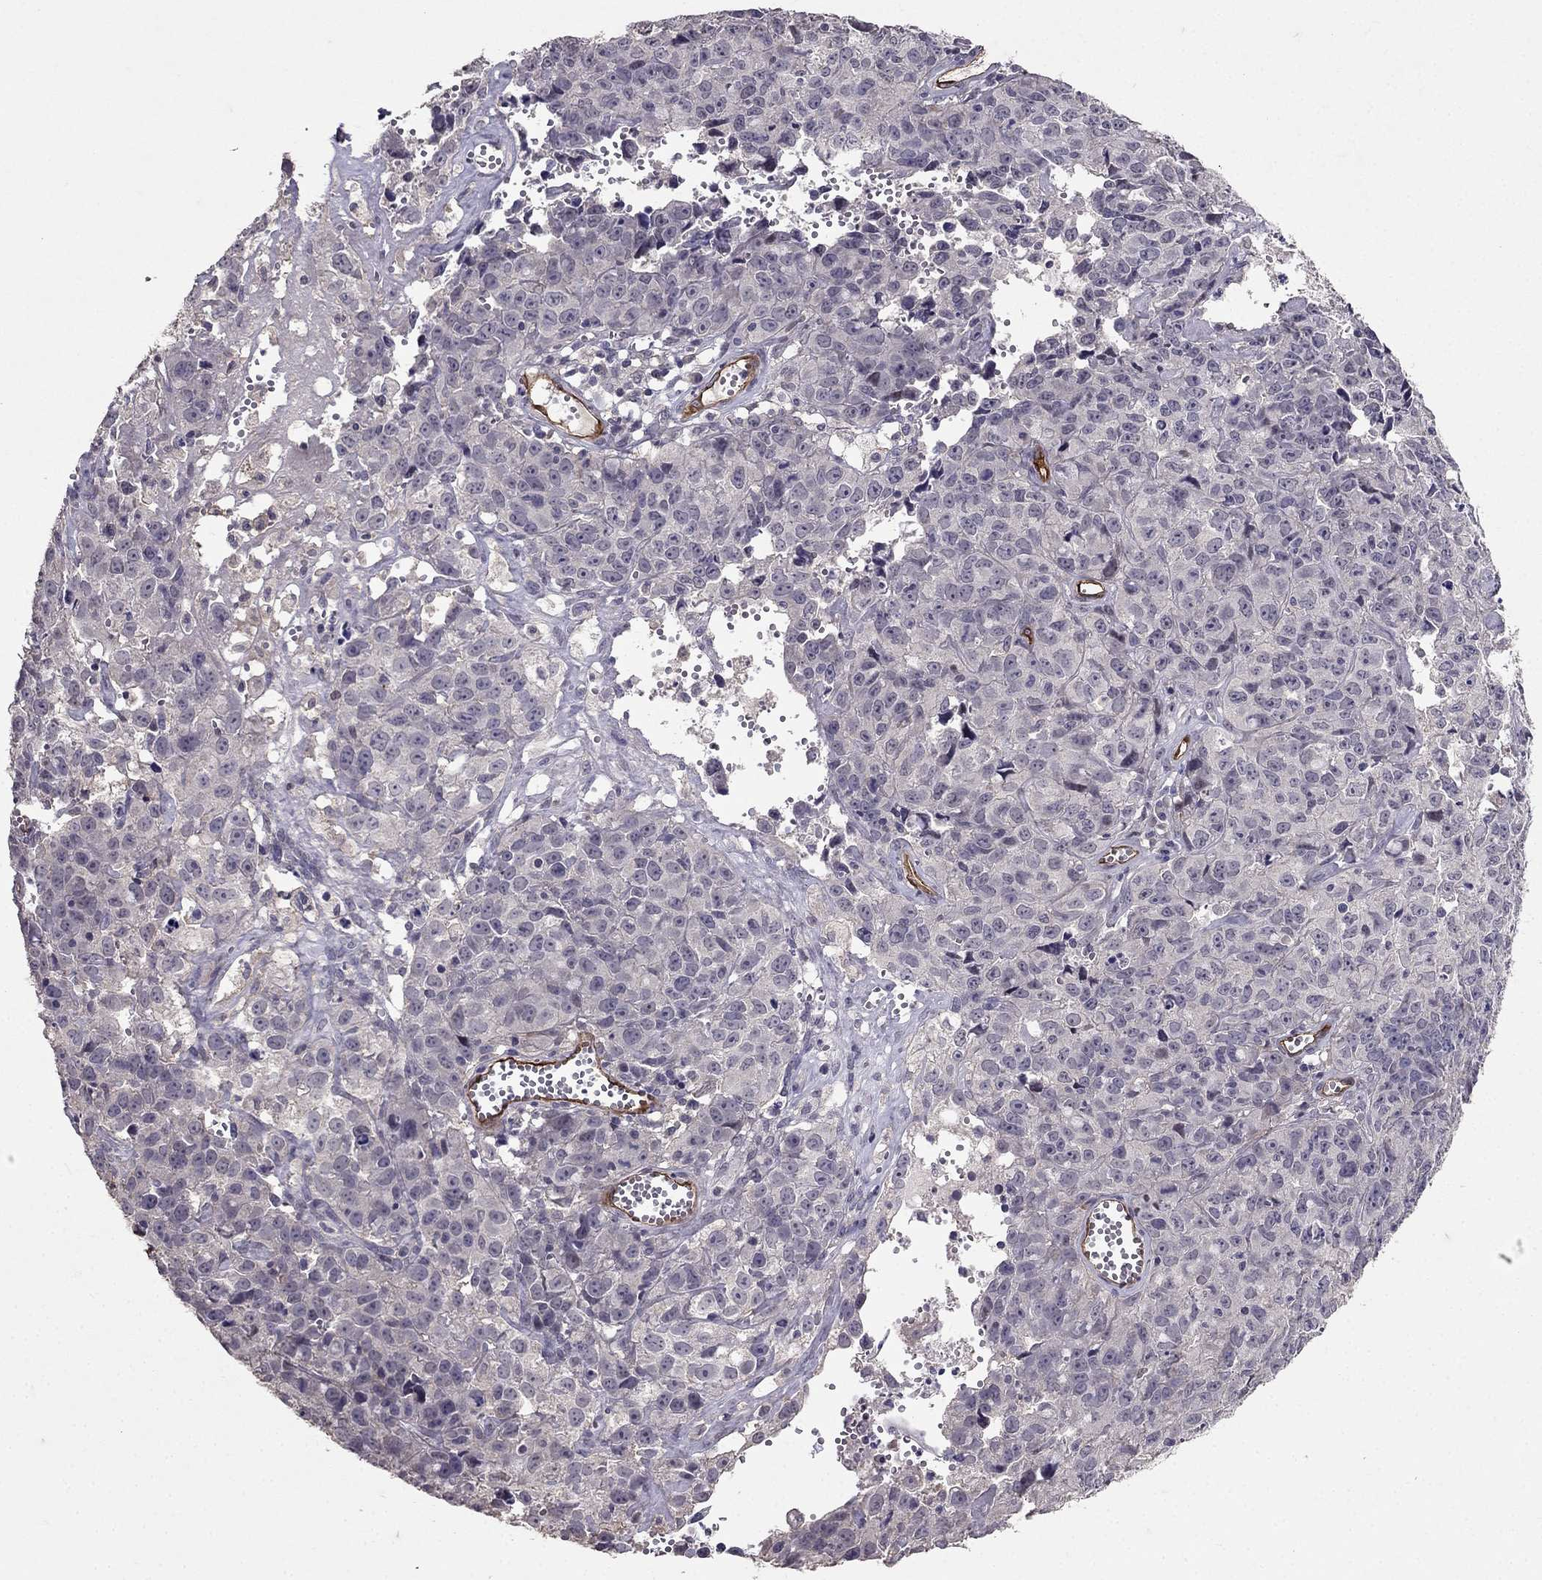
{"staining": {"intensity": "negative", "quantity": "none", "location": "none"}, "tissue": "cervical cancer", "cell_type": "Tumor cells", "image_type": "cancer", "snomed": [{"axis": "morphology", "description": "Squamous cell carcinoma, NOS"}, {"axis": "topography", "description": "Cervix"}], "caption": "The micrograph demonstrates no staining of tumor cells in cervical cancer.", "gene": "RASIP1", "patient": {"sex": "female", "age": 28}}